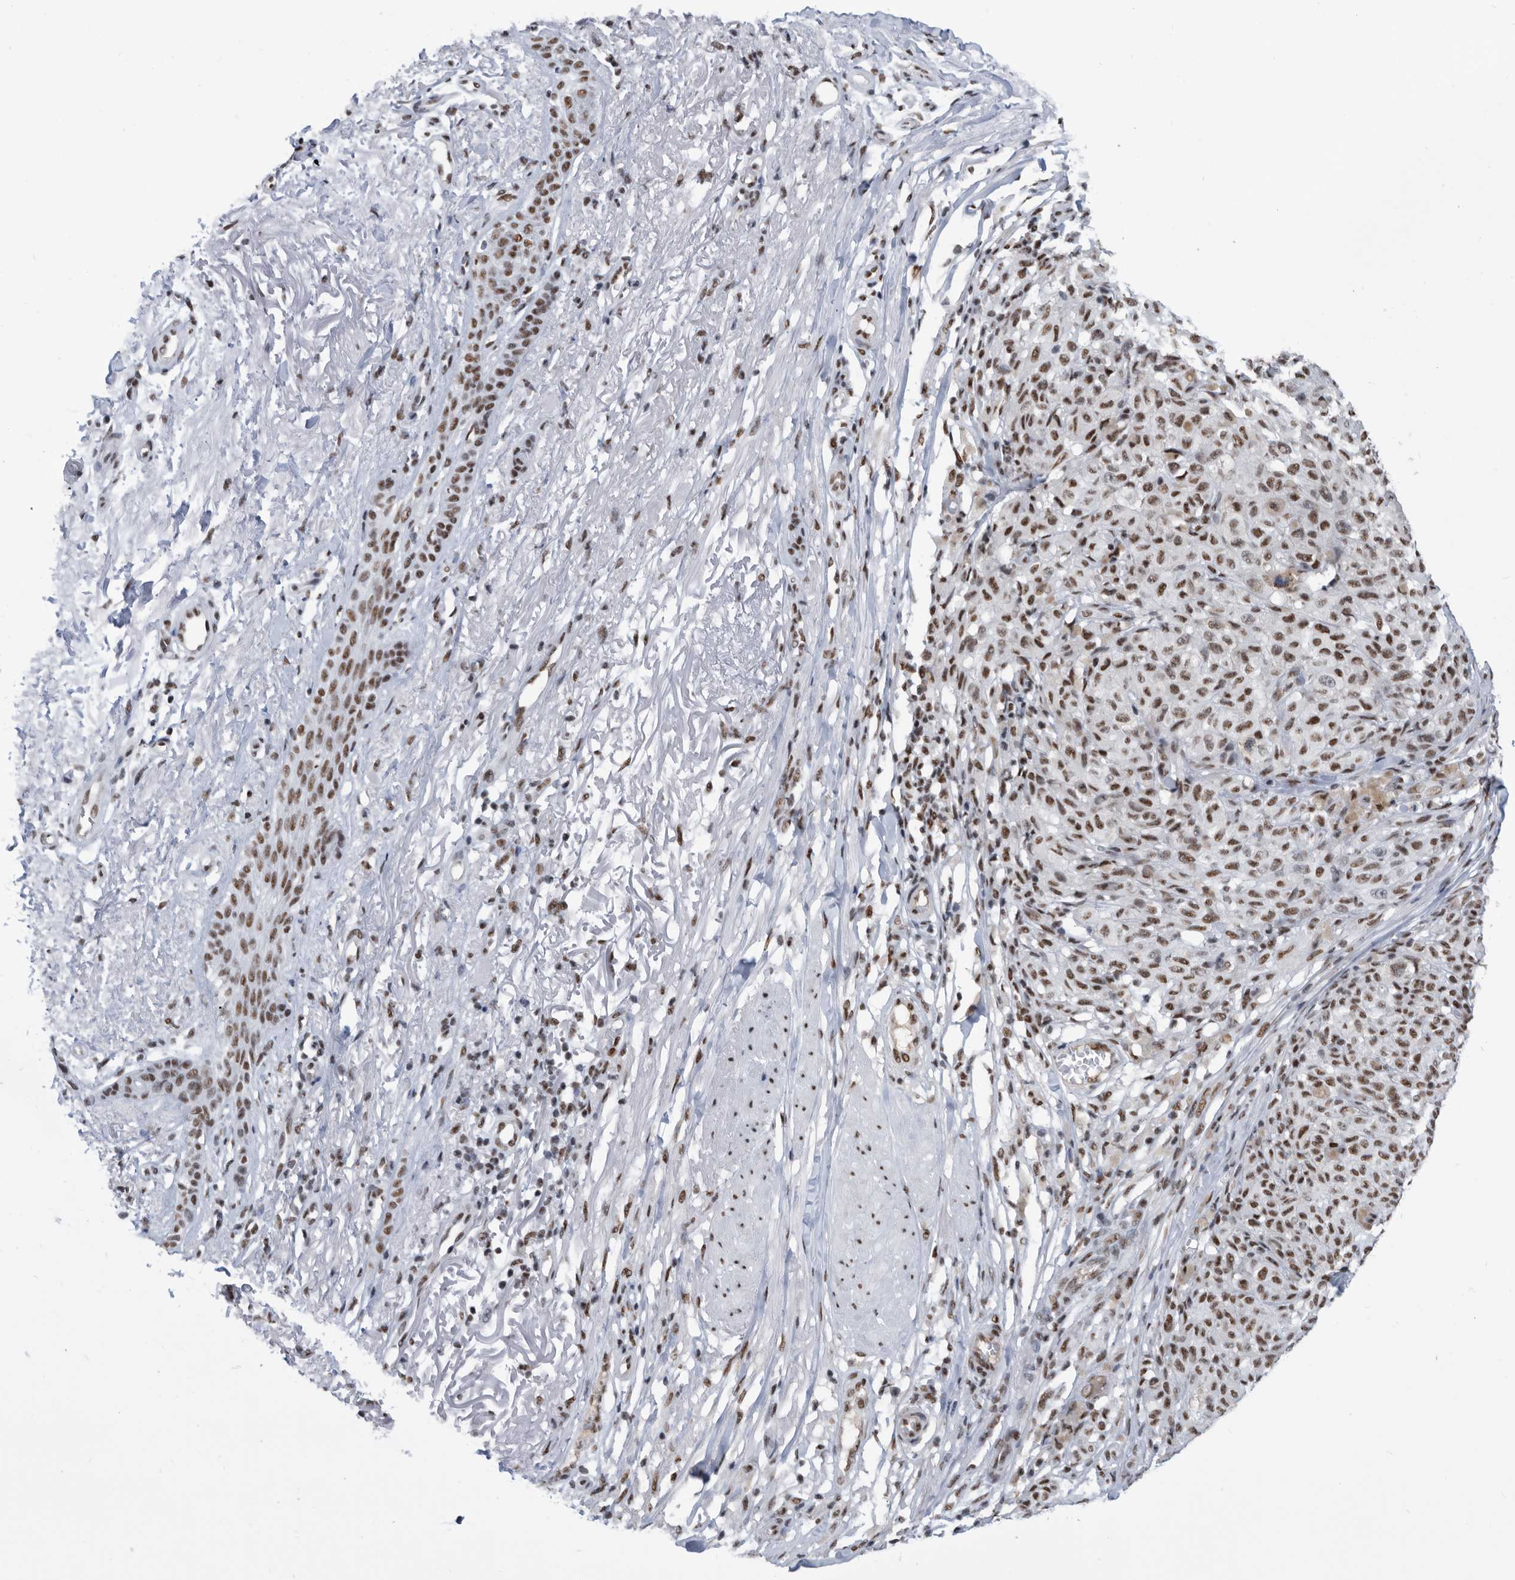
{"staining": {"intensity": "moderate", "quantity": ">75%", "location": "nuclear"}, "tissue": "melanoma", "cell_type": "Tumor cells", "image_type": "cancer", "snomed": [{"axis": "morphology", "description": "Malignant melanoma, NOS"}, {"axis": "topography", "description": "Skin"}], "caption": "Immunohistochemical staining of human melanoma demonstrates moderate nuclear protein positivity in about >75% of tumor cells.", "gene": "SF3A1", "patient": {"sex": "female", "age": 82}}